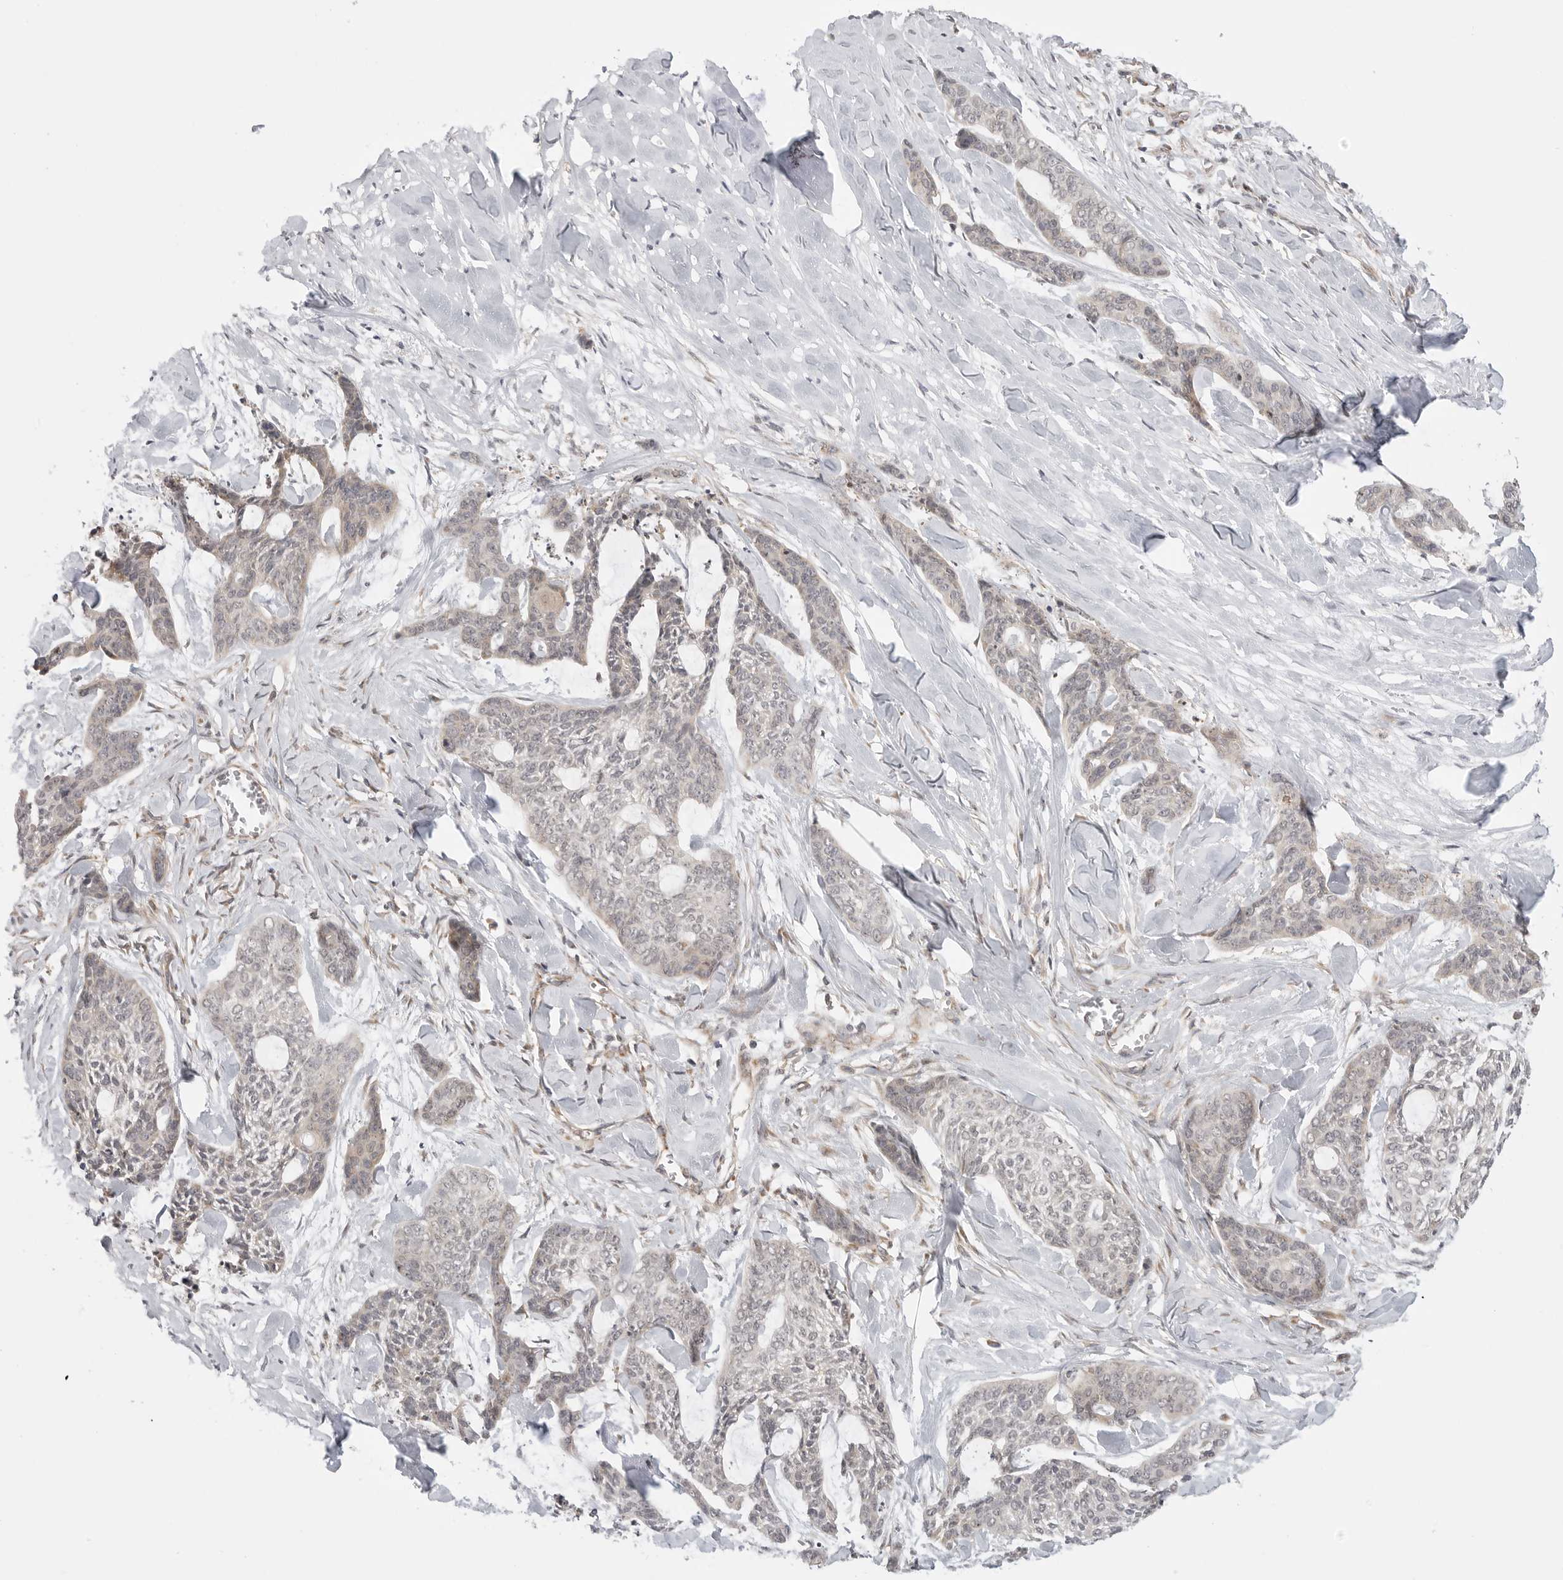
{"staining": {"intensity": "negative", "quantity": "none", "location": "none"}, "tissue": "skin cancer", "cell_type": "Tumor cells", "image_type": "cancer", "snomed": [{"axis": "morphology", "description": "Basal cell carcinoma"}, {"axis": "topography", "description": "Skin"}], "caption": "Tumor cells are negative for brown protein staining in skin cancer (basal cell carcinoma).", "gene": "KALRN", "patient": {"sex": "female", "age": 64}}